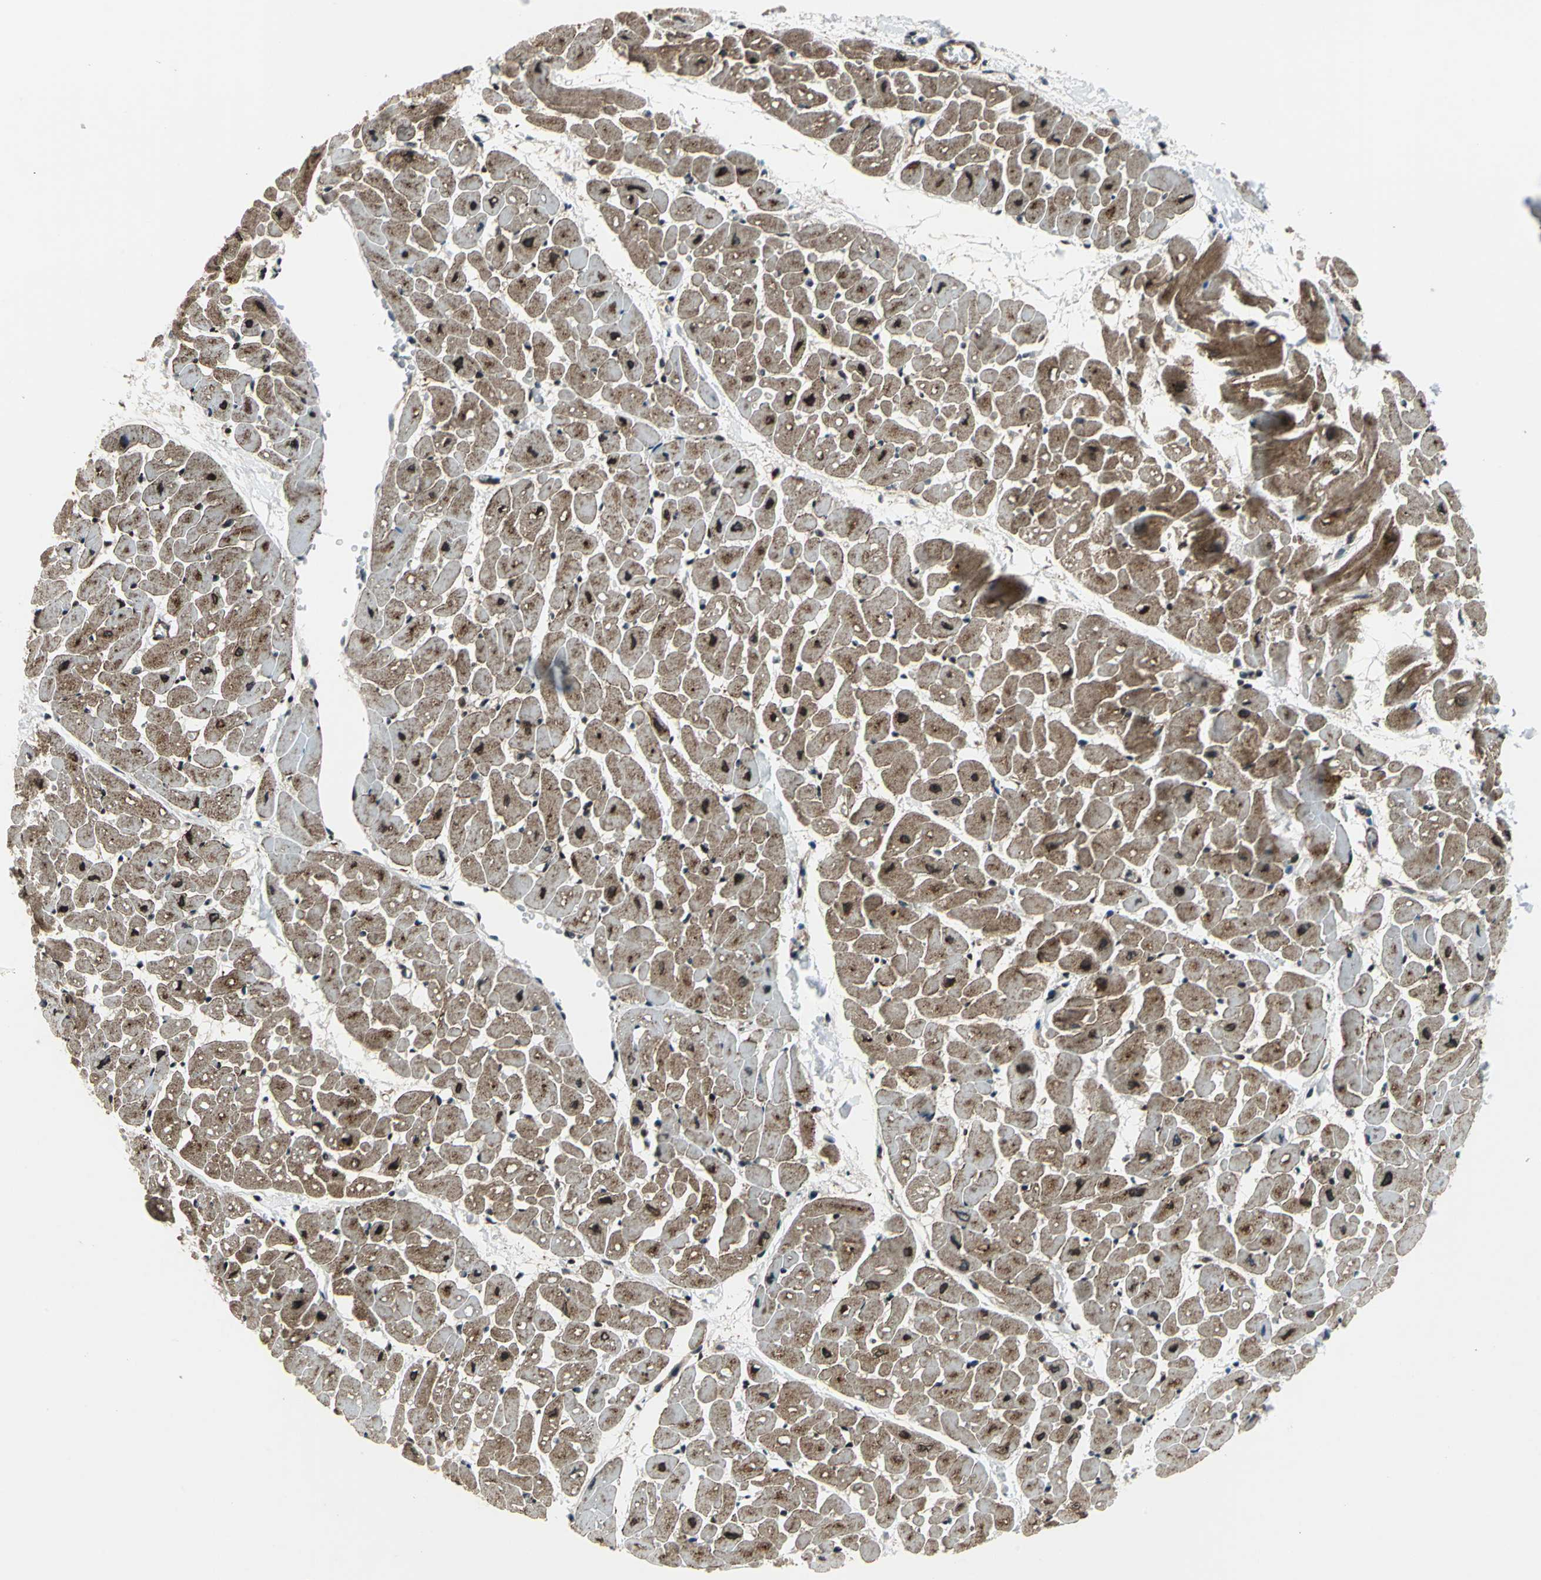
{"staining": {"intensity": "strong", "quantity": "25%-75%", "location": "cytoplasmic/membranous,nuclear"}, "tissue": "heart muscle", "cell_type": "Cardiomyocytes", "image_type": "normal", "snomed": [{"axis": "morphology", "description": "Normal tissue, NOS"}, {"axis": "topography", "description": "Heart"}], "caption": "Normal heart muscle displays strong cytoplasmic/membranous,nuclear expression in about 25%-75% of cardiomyocytes.", "gene": "AATF", "patient": {"sex": "male", "age": 45}}